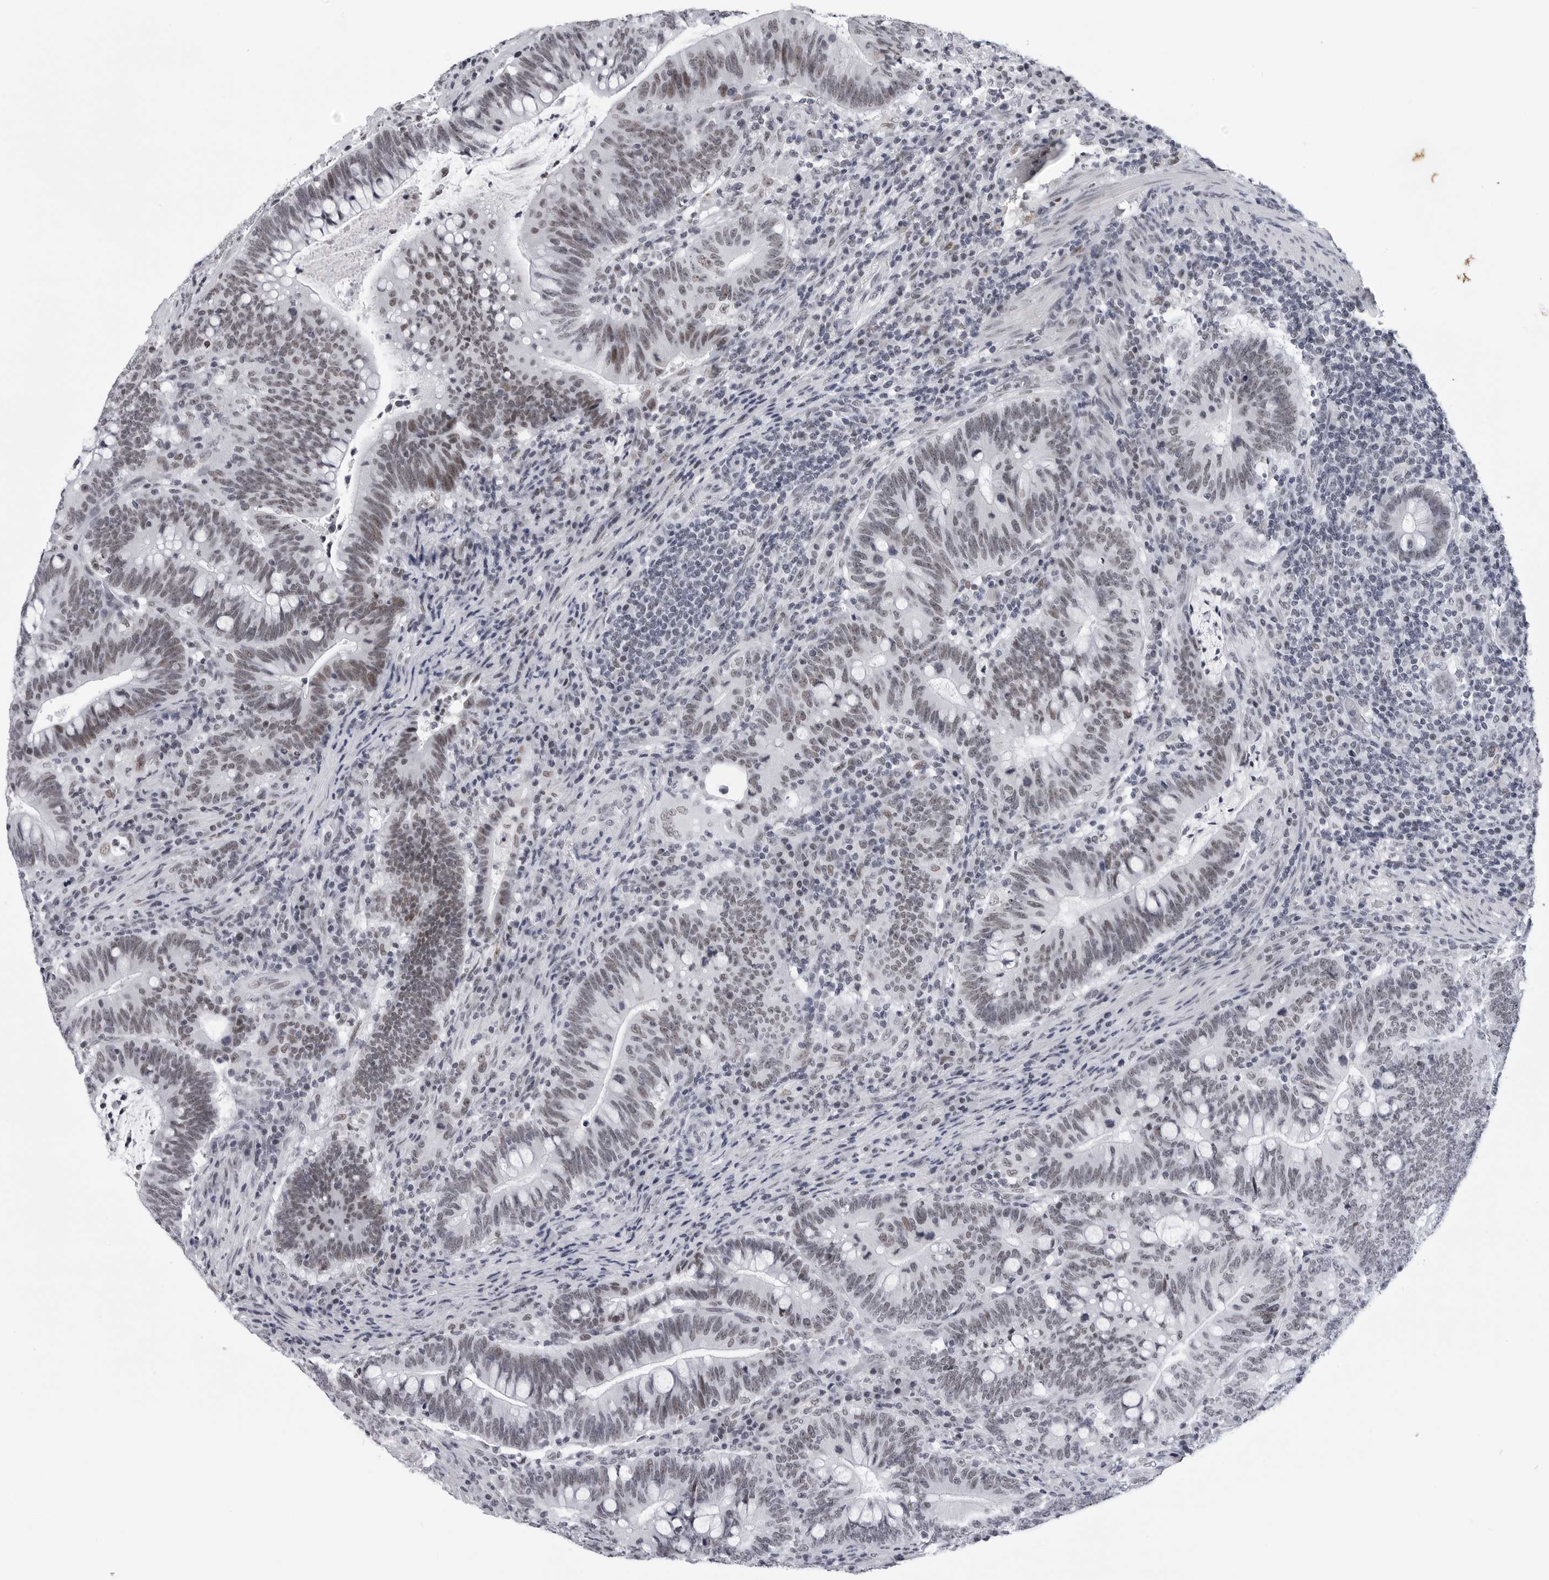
{"staining": {"intensity": "moderate", "quantity": ">75%", "location": "nuclear"}, "tissue": "colorectal cancer", "cell_type": "Tumor cells", "image_type": "cancer", "snomed": [{"axis": "morphology", "description": "Adenocarcinoma, NOS"}, {"axis": "topography", "description": "Colon"}], "caption": "This is an image of immunohistochemistry (IHC) staining of colorectal cancer, which shows moderate expression in the nuclear of tumor cells.", "gene": "SF3B4", "patient": {"sex": "female", "age": 66}}